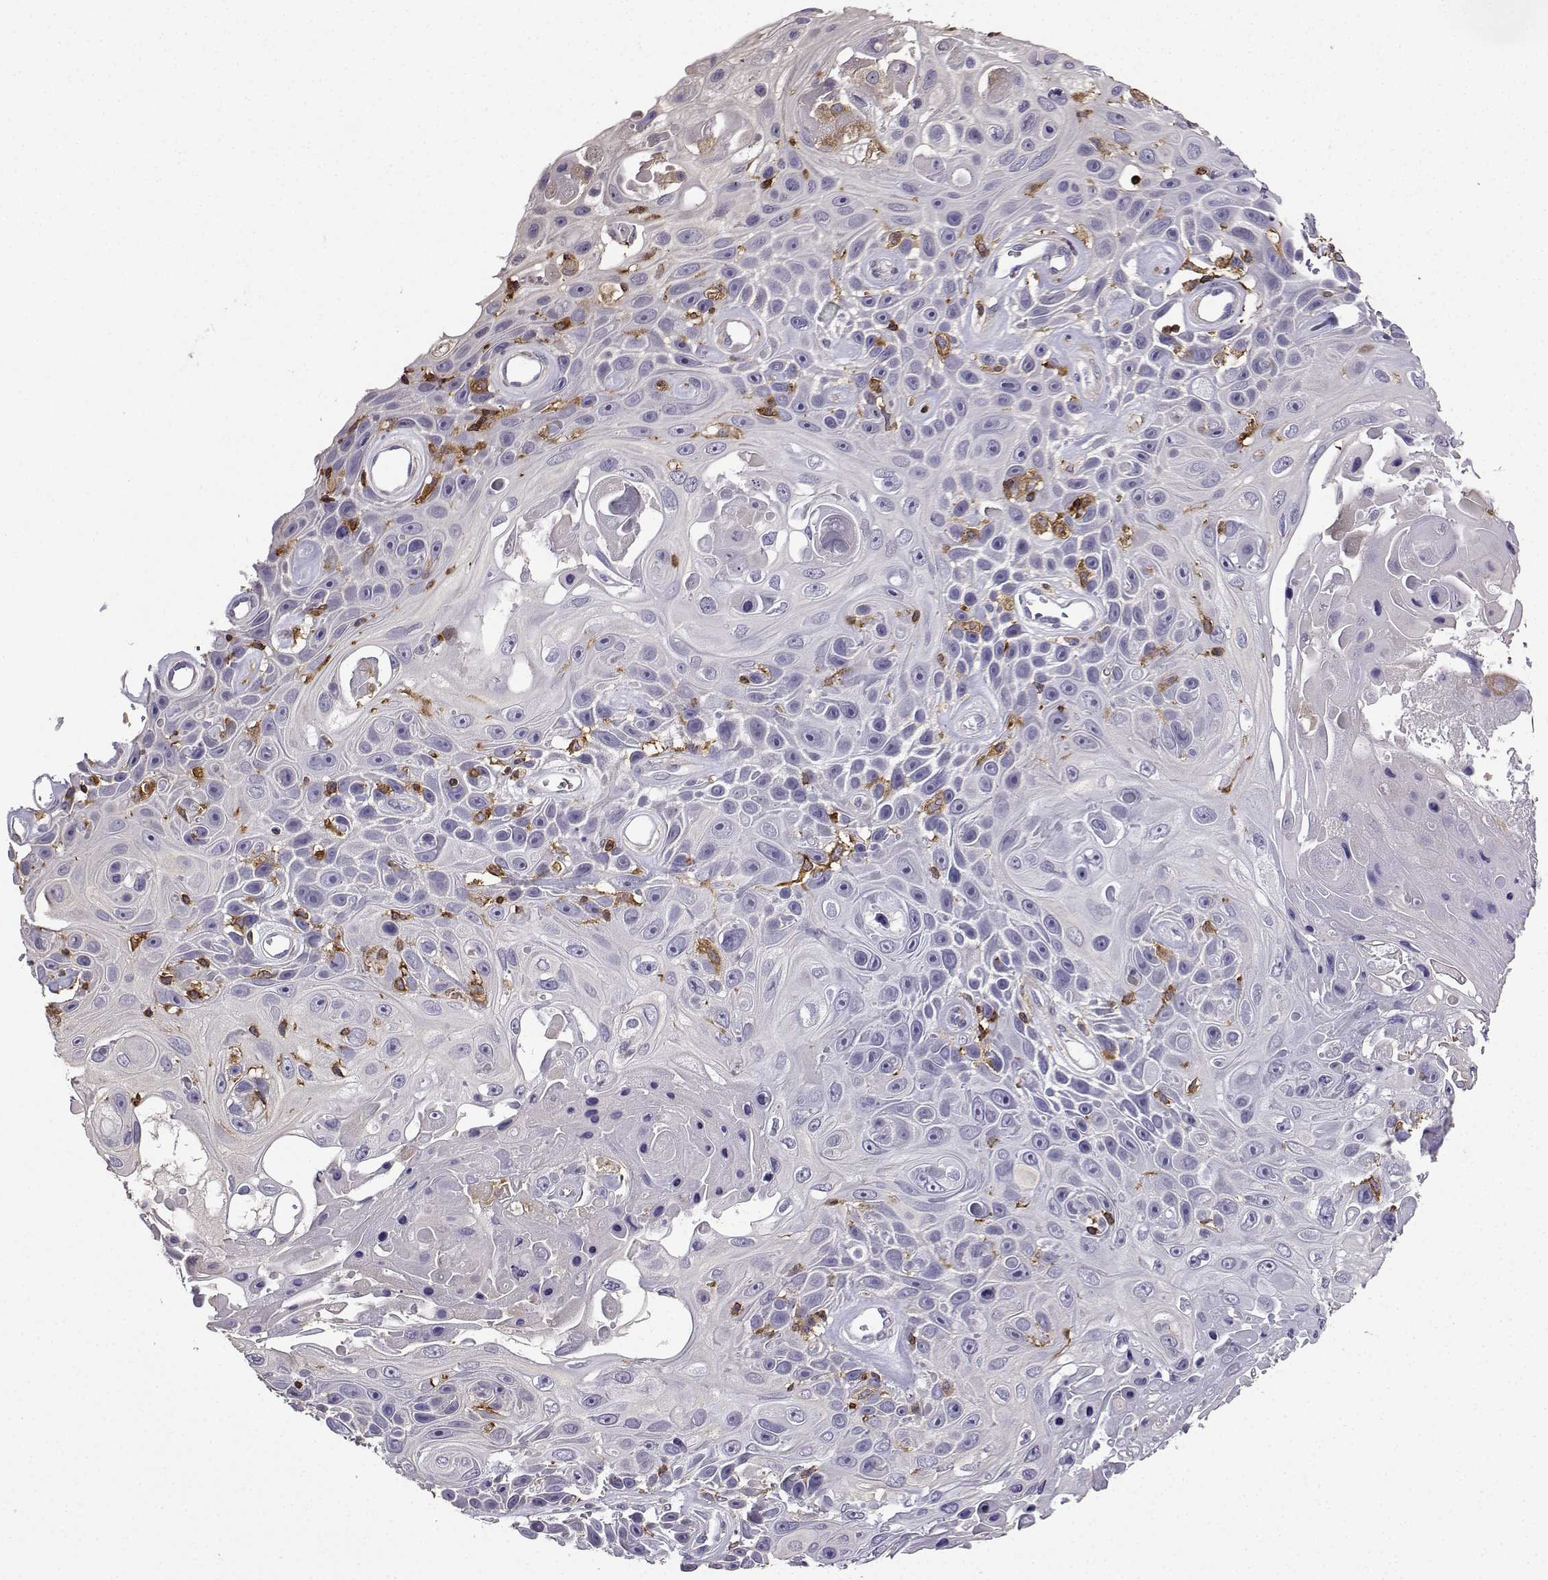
{"staining": {"intensity": "negative", "quantity": "none", "location": "none"}, "tissue": "skin cancer", "cell_type": "Tumor cells", "image_type": "cancer", "snomed": [{"axis": "morphology", "description": "Squamous cell carcinoma, NOS"}, {"axis": "topography", "description": "Skin"}], "caption": "This is a micrograph of immunohistochemistry (IHC) staining of squamous cell carcinoma (skin), which shows no staining in tumor cells.", "gene": "DOCK10", "patient": {"sex": "male", "age": 82}}